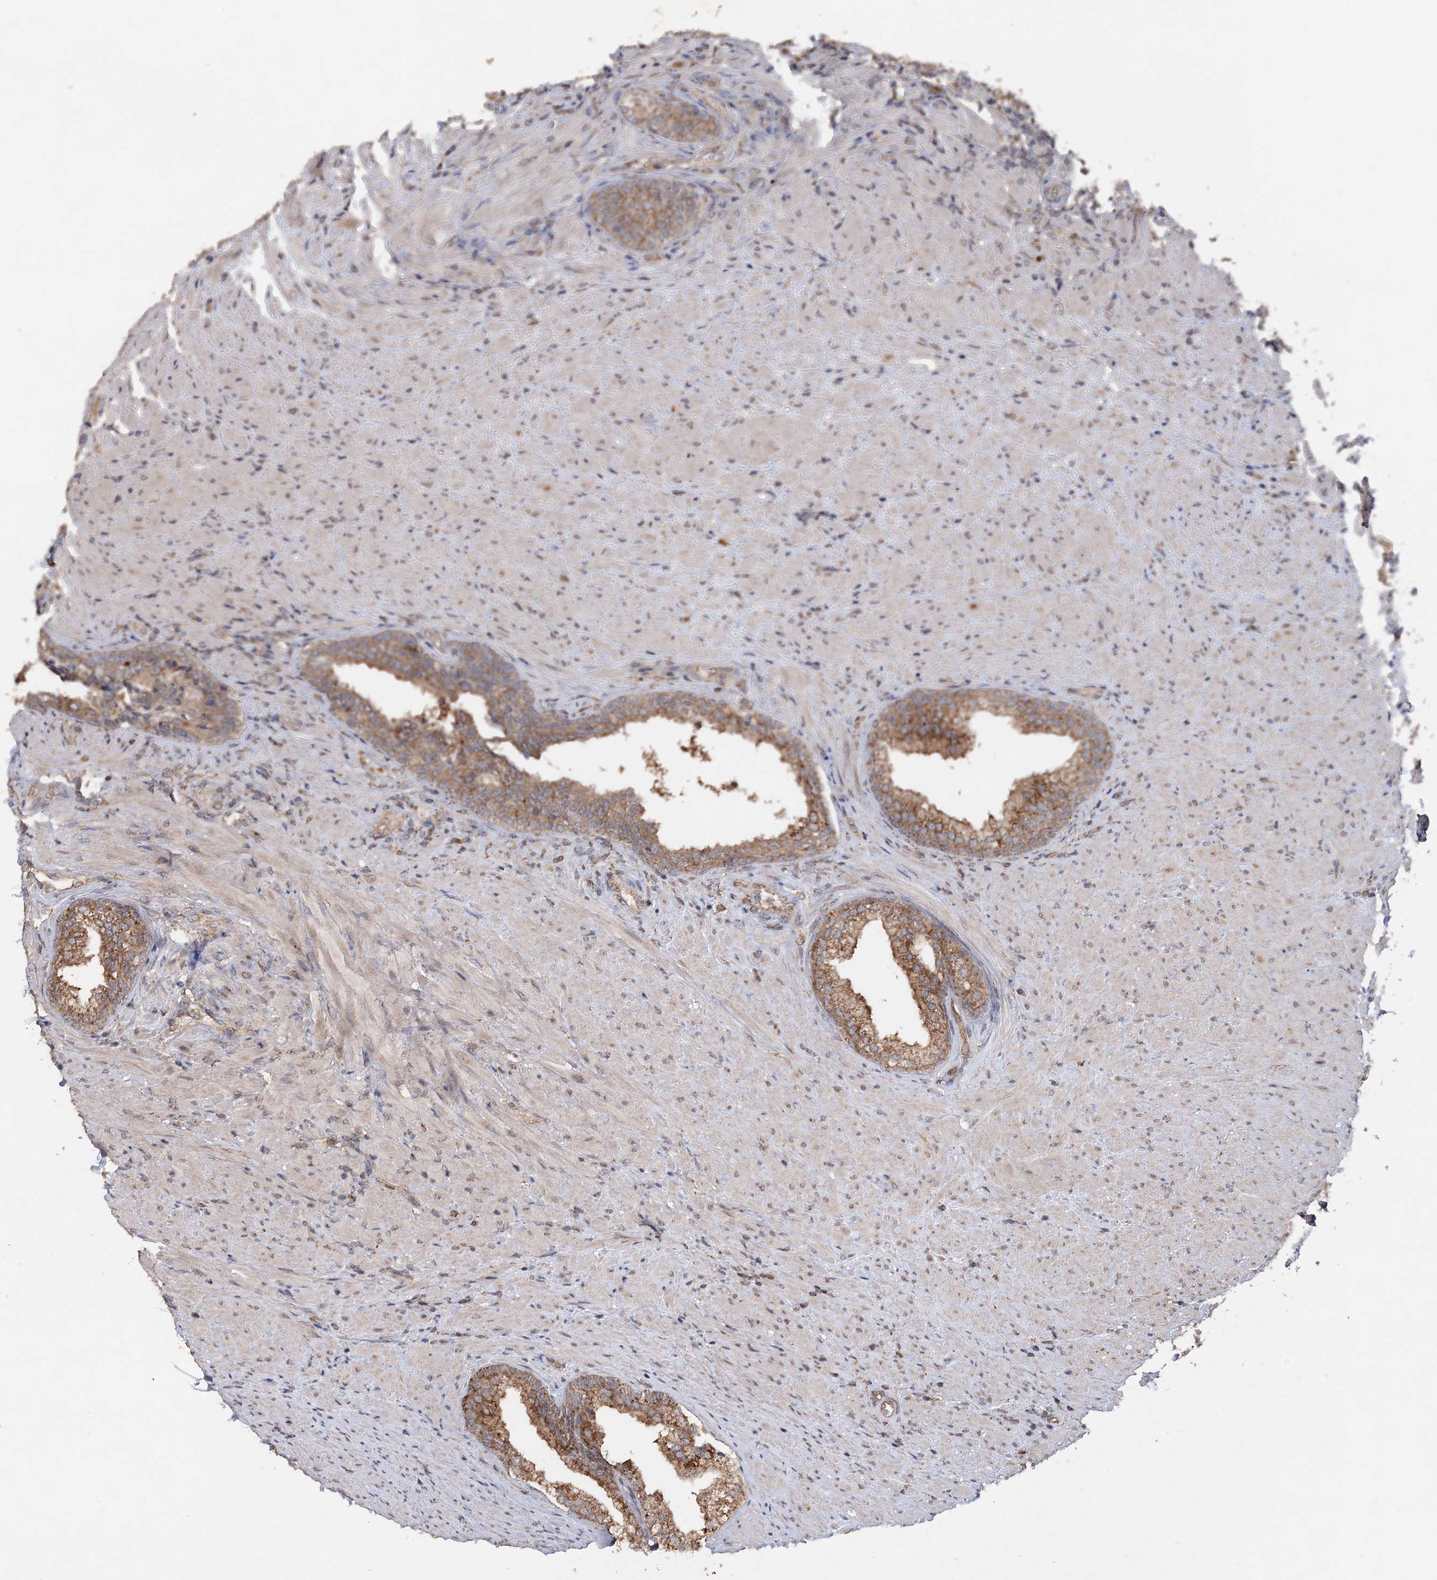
{"staining": {"intensity": "moderate", "quantity": ">75%", "location": "cytoplasmic/membranous"}, "tissue": "prostate", "cell_type": "Glandular cells", "image_type": "normal", "snomed": [{"axis": "morphology", "description": "Normal tissue, NOS"}, {"axis": "topography", "description": "Prostate"}], "caption": "High-power microscopy captured an immunohistochemistry (IHC) histopathology image of normal prostate, revealing moderate cytoplasmic/membranous expression in about >75% of glandular cells.", "gene": "RAB14", "patient": {"sex": "male", "age": 76}}